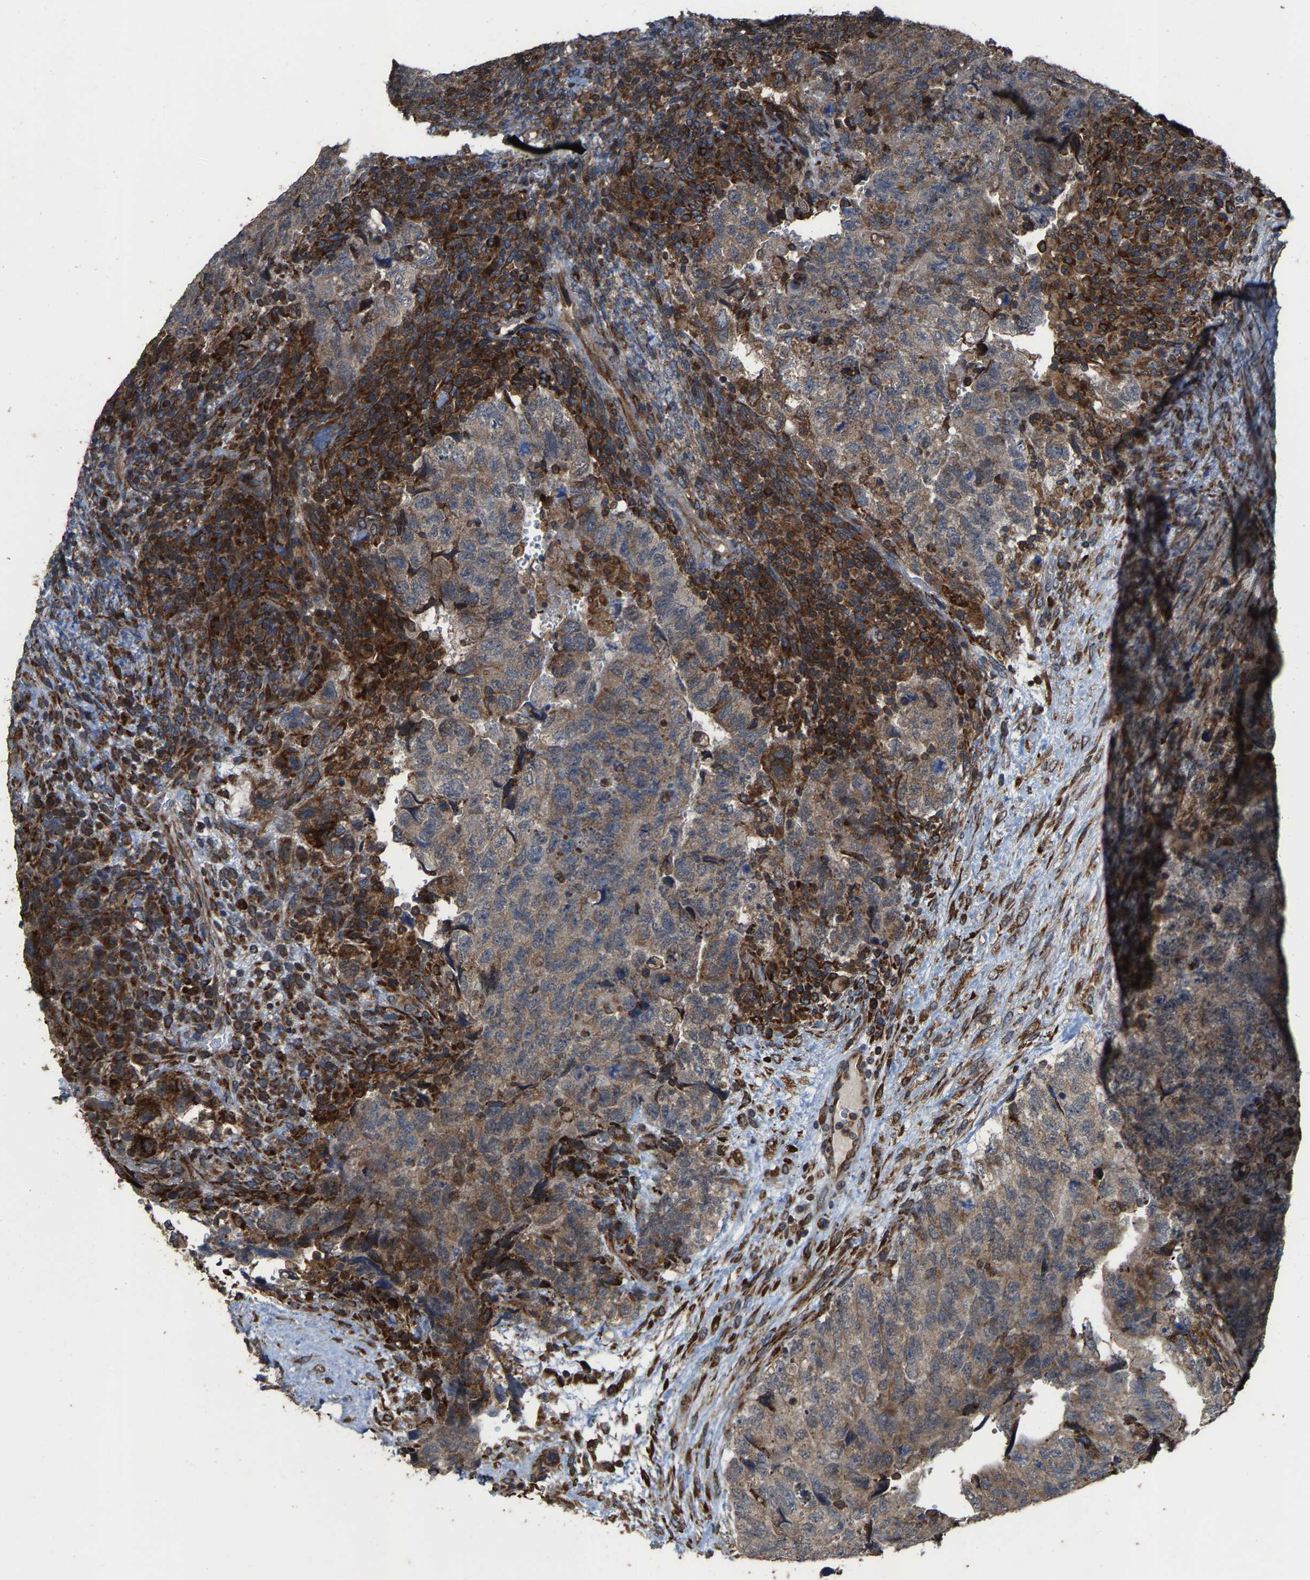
{"staining": {"intensity": "weak", "quantity": ">75%", "location": "cytoplasmic/membranous"}, "tissue": "testis cancer", "cell_type": "Tumor cells", "image_type": "cancer", "snomed": [{"axis": "morphology", "description": "Carcinoma, Embryonal, NOS"}, {"axis": "topography", "description": "Testis"}], "caption": "The photomicrograph exhibits a brown stain indicating the presence of a protein in the cytoplasmic/membranous of tumor cells in embryonal carcinoma (testis). (DAB (3,3'-diaminobenzidine) IHC, brown staining for protein, blue staining for nuclei).", "gene": "FGD3", "patient": {"sex": "male", "age": 36}}